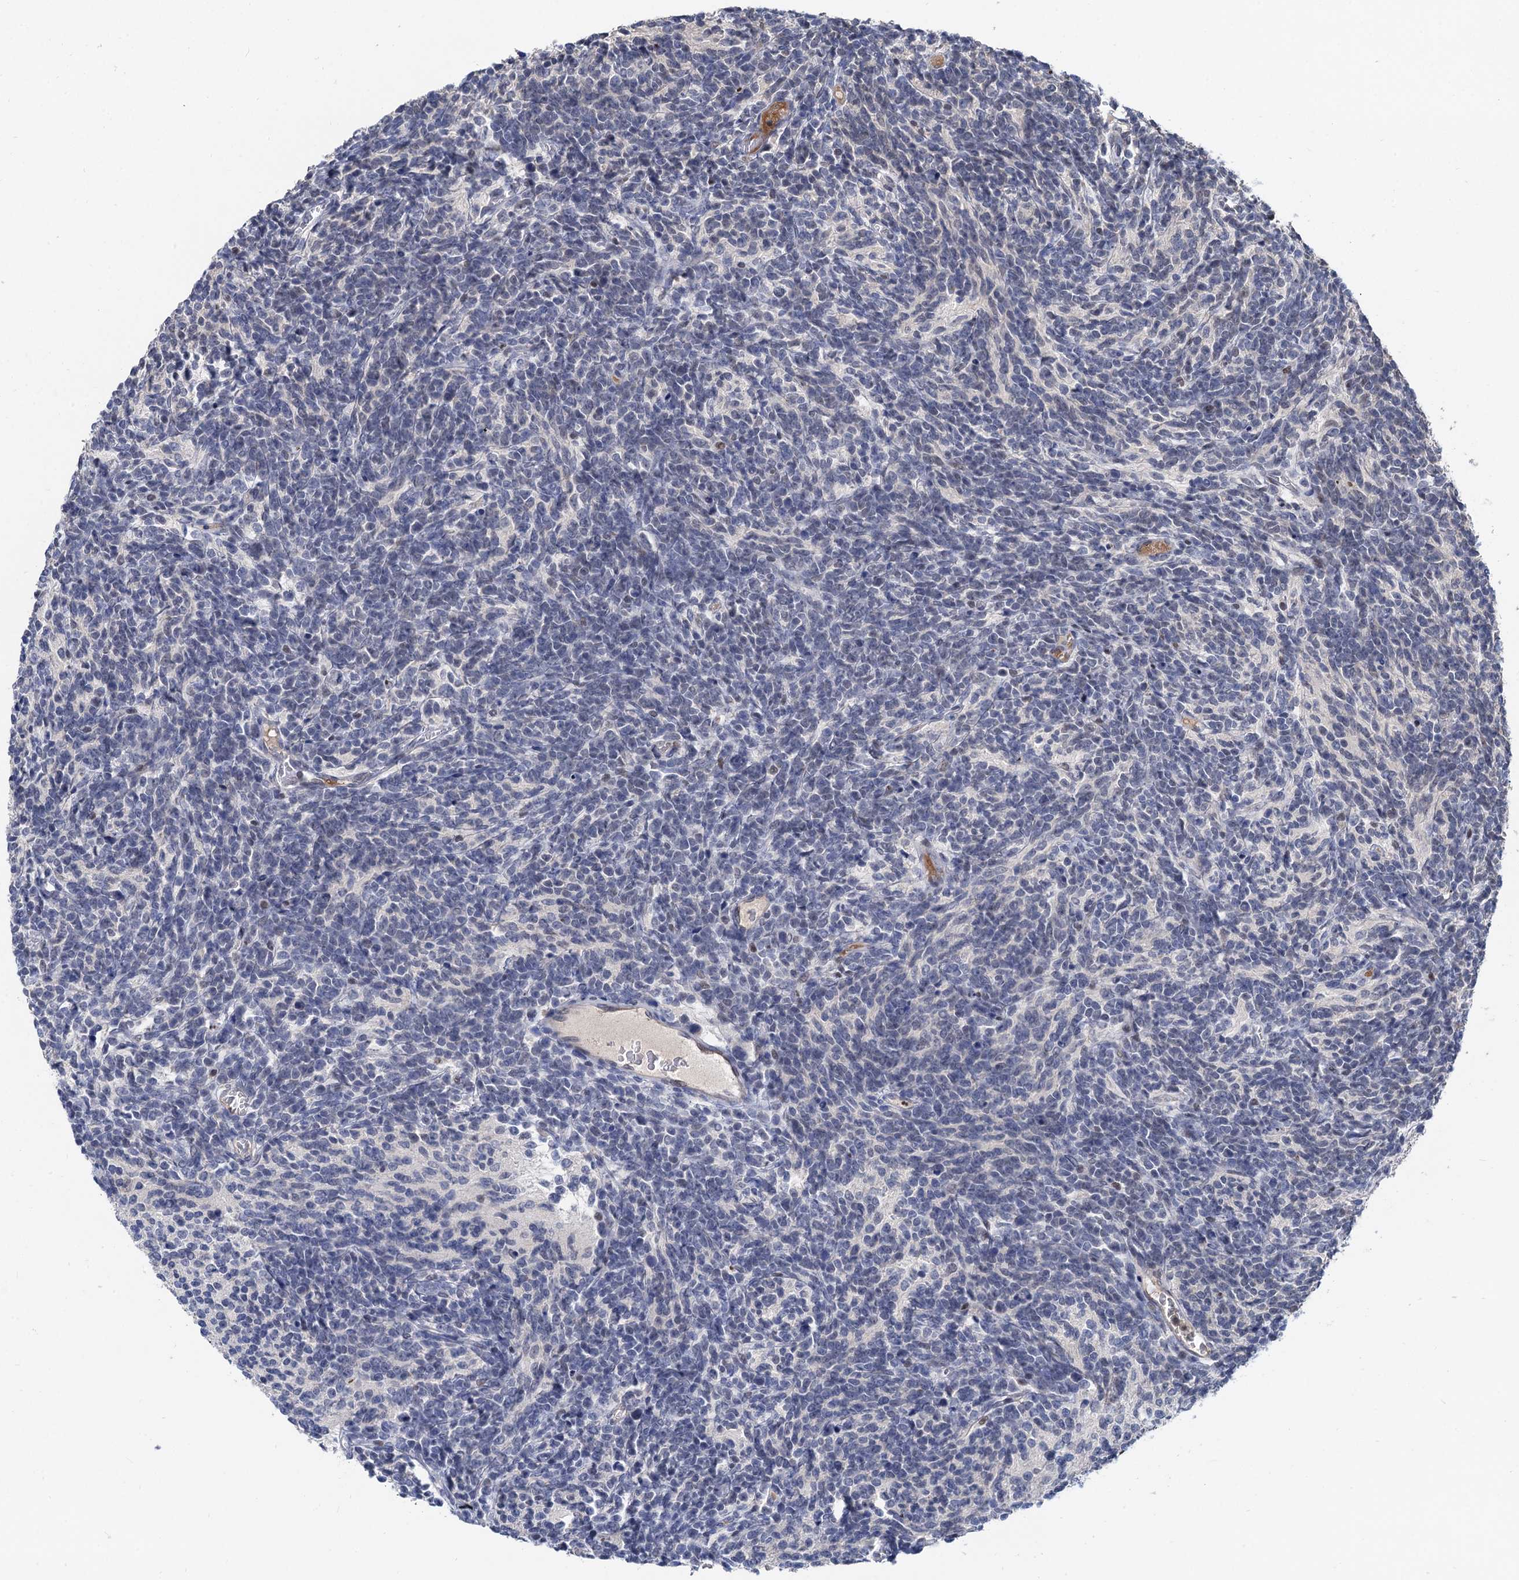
{"staining": {"intensity": "negative", "quantity": "none", "location": "none"}, "tissue": "glioma", "cell_type": "Tumor cells", "image_type": "cancer", "snomed": [{"axis": "morphology", "description": "Glioma, malignant, Low grade"}, {"axis": "topography", "description": "Brain"}], "caption": "An immunohistochemistry photomicrograph of malignant glioma (low-grade) is shown. There is no staining in tumor cells of malignant glioma (low-grade).", "gene": "TSEN34", "patient": {"sex": "female", "age": 1}}